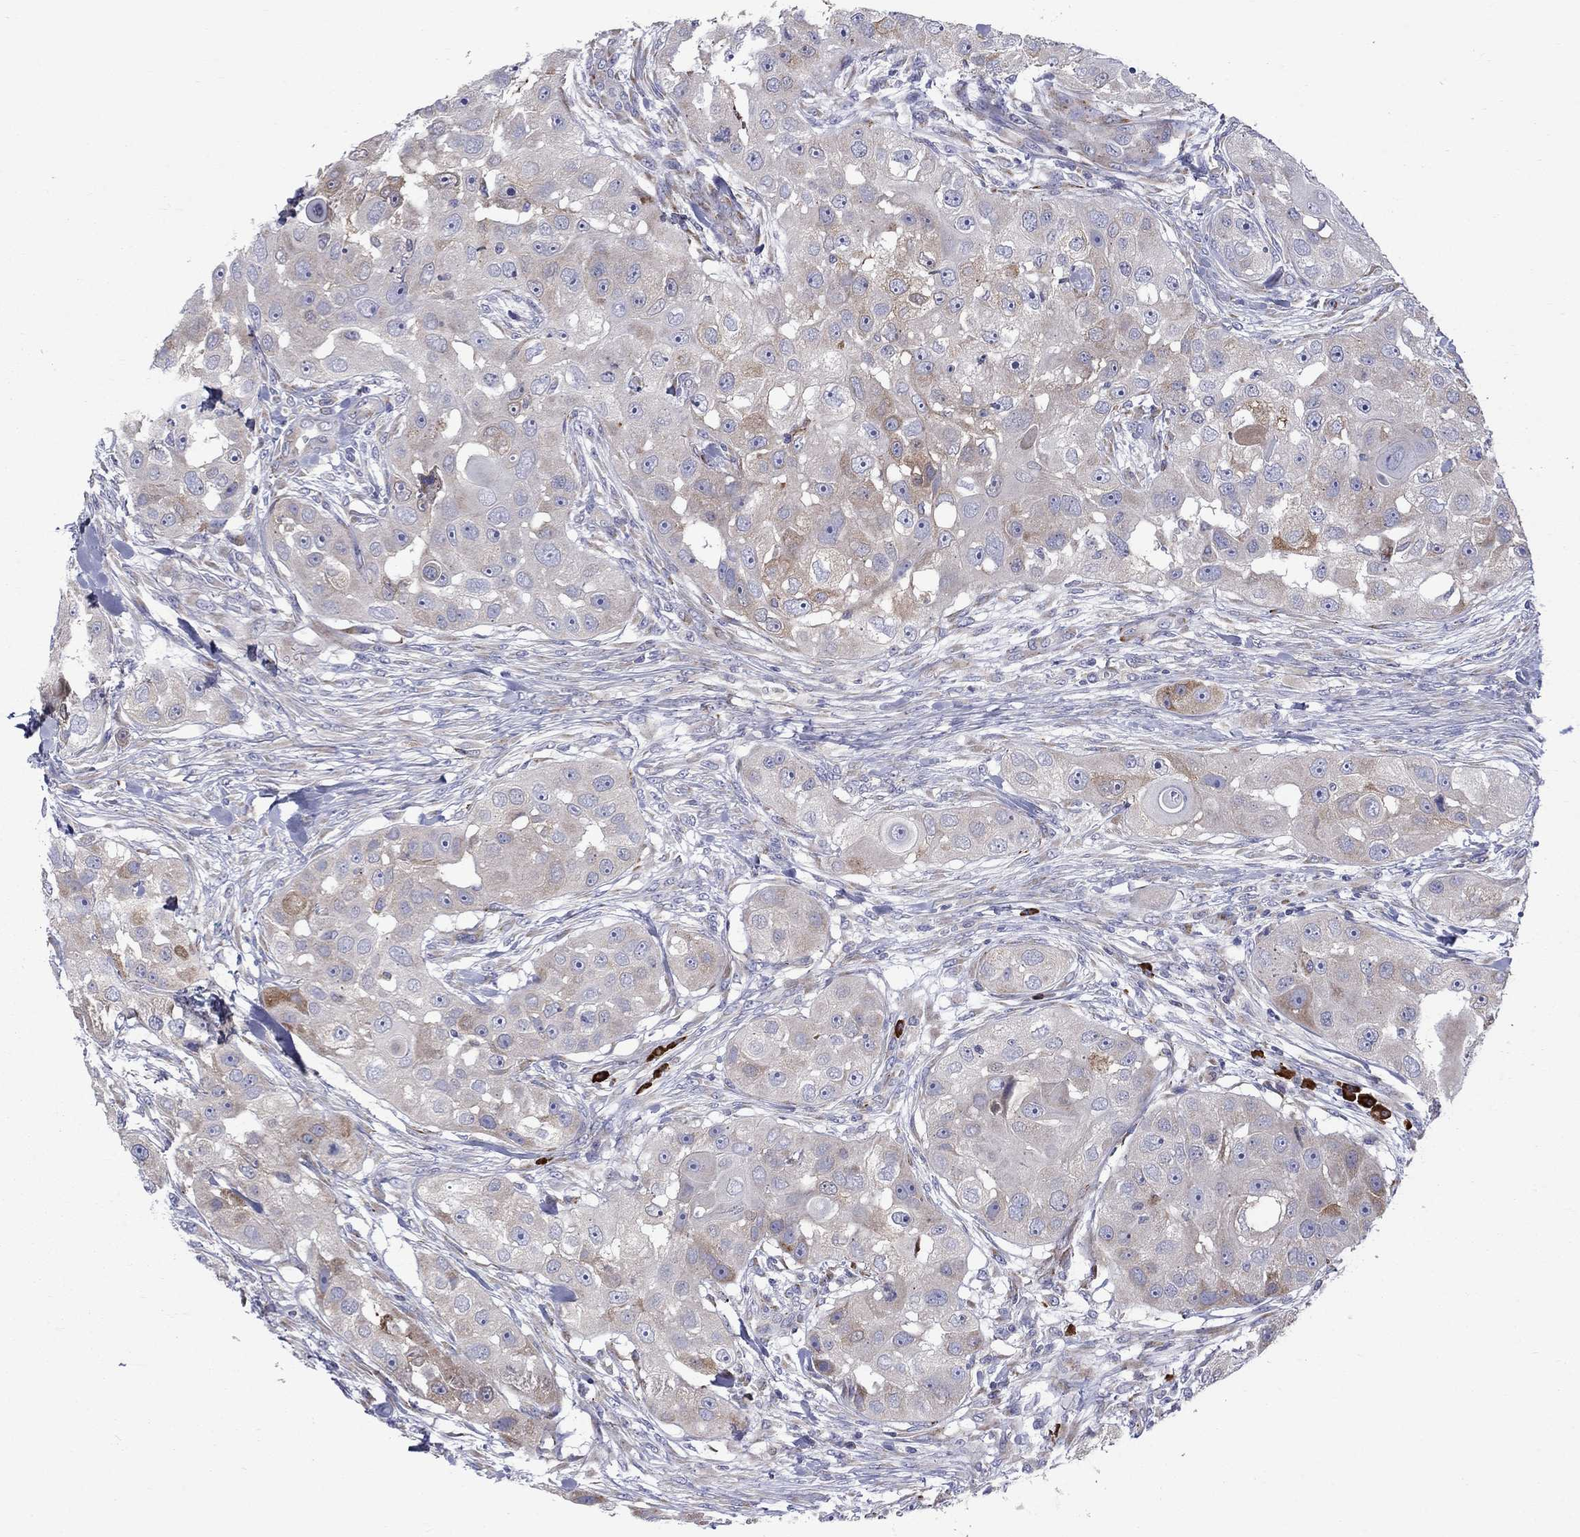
{"staining": {"intensity": "moderate", "quantity": "<25%", "location": "cytoplasmic/membranous"}, "tissue": "head and neck cancer", "cell_type": "Tumor cells", "image_type": "cancer", "snomed": [{"axis": "morphology", "description": "Squamous cell carcinoma, NOS"}, {"axis": "topography", "description": "Head-Neck"}], "caption": "Brown immunohistochemical staining in squamous cell carcinoma (head and neck) shows moderate cytoplasmic/membranous expression in approximately <25% of tumor cells.", "gene": "ASNS", "patient": {"sex": "male", "age": 51}}